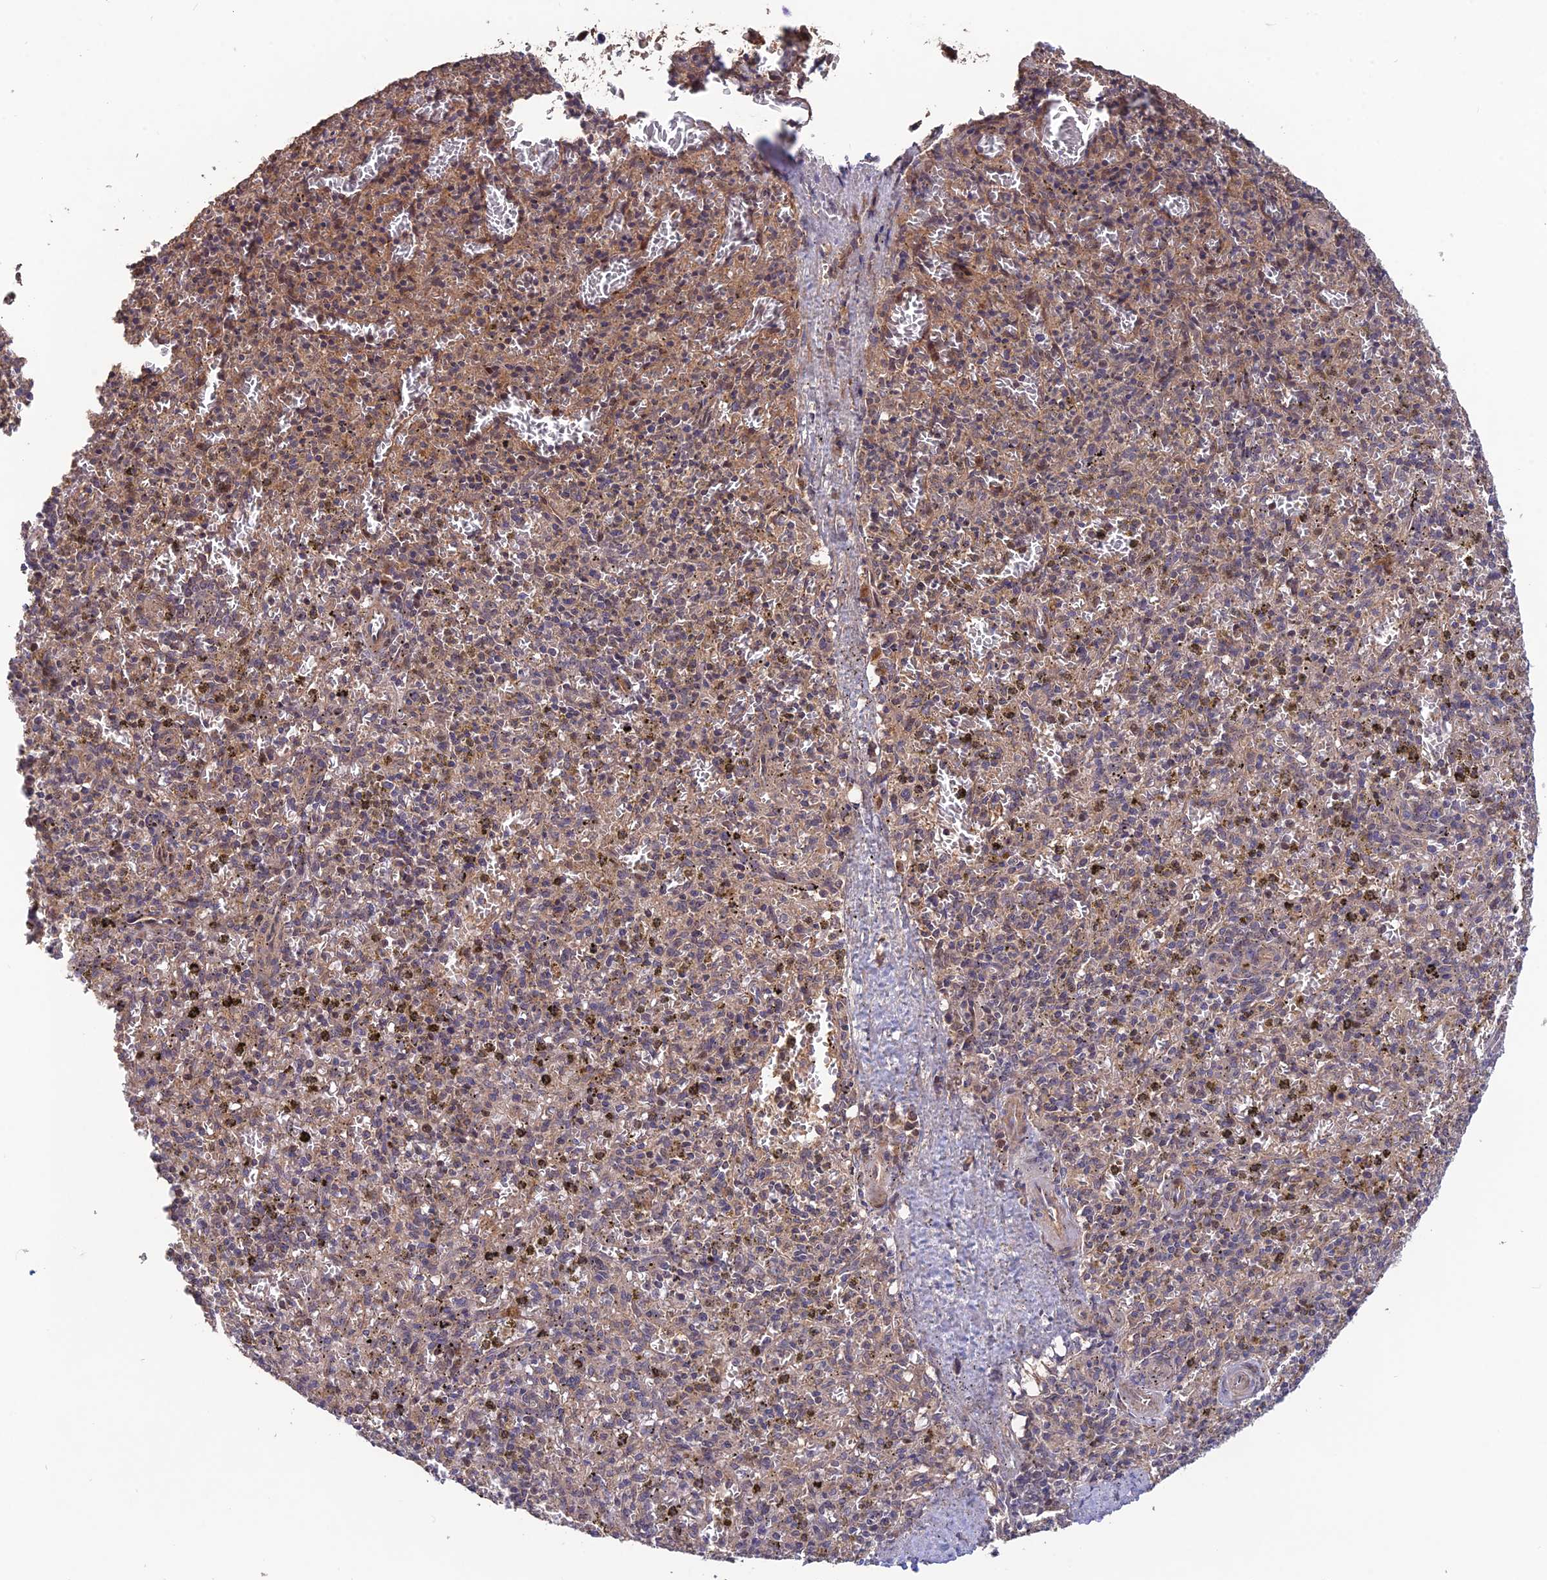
{"staining": {"intensity": "weak", "quantity": "<25%", "location": "cytoplasmic/membranous"}, "tissue": "spleen", "cell_type": "Cells in red pulp", "image_type": "normal", "snomed": [{"axis": "morphology", "description": "Normal tissue, NOS"}, {"axis": "topography", "description": "Spleen"}], "caption": "Cells in red pulp are negative for protein expression in normal human spleen. (DAB (3,3'-diaminobenzidine) IHC, high magnification).", "gene": "SHISA5", "patient": {"sex": "male", "age": 72}}